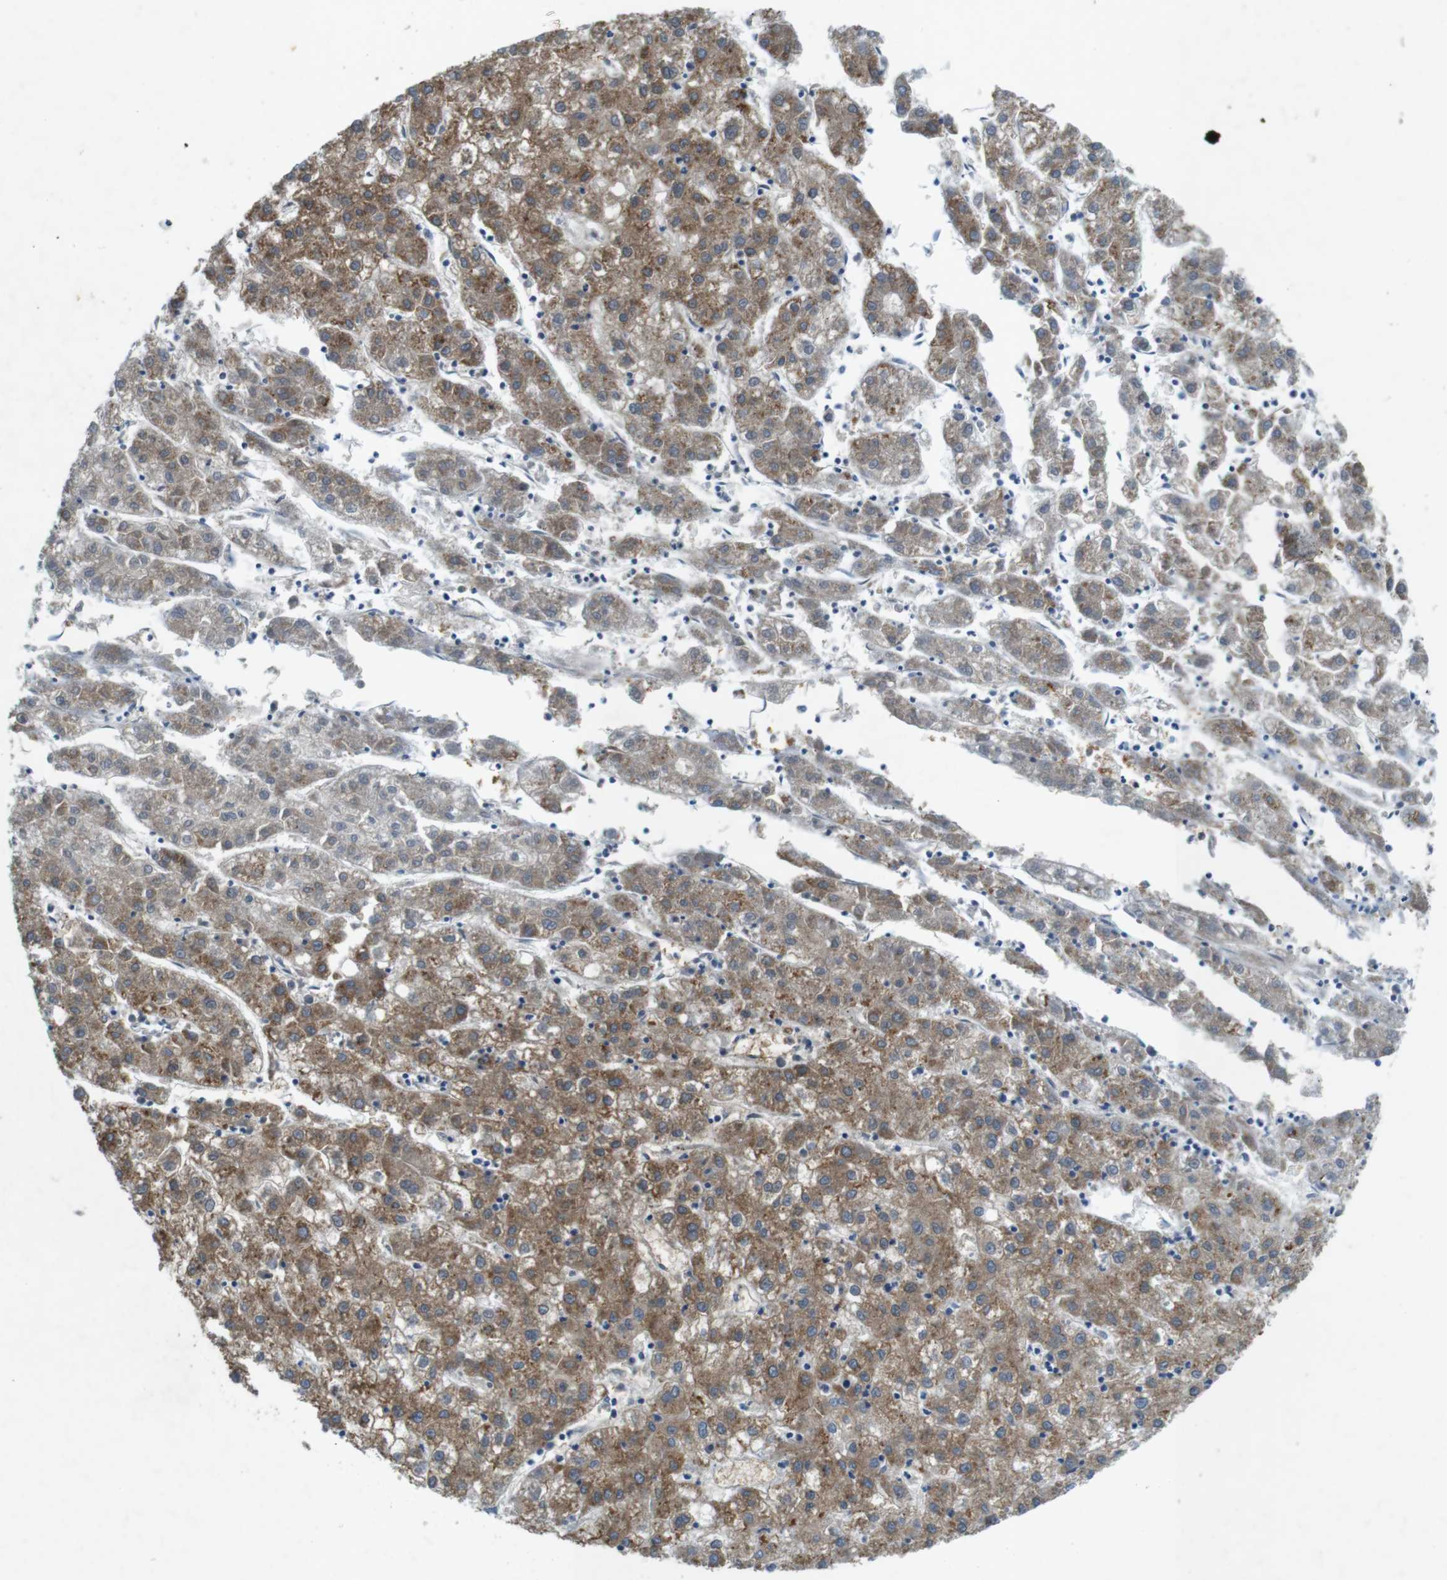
{"staining": {"intensity": "moderate", "quantity": ">75%", "location": "cytoplasmic/membranous"}, "tissue": "liver cancer", "cell_type": "Tumor cells", "image_type": "cancer", "snomed": [{"axis": "morphology", "description": "Carcinoma, Hepatocellular, NOS"}, {"axis": "topography", "description": "Liver"}], "caption": "Brown immunohistochemical staining in human liver cancer (hepatocellular carcinoma) displays moderate cytoplasmic/membranous expression in about >75% of tumor cells.", "gene": "TYW1", "patient": {"sex": "male", "age": 72}}